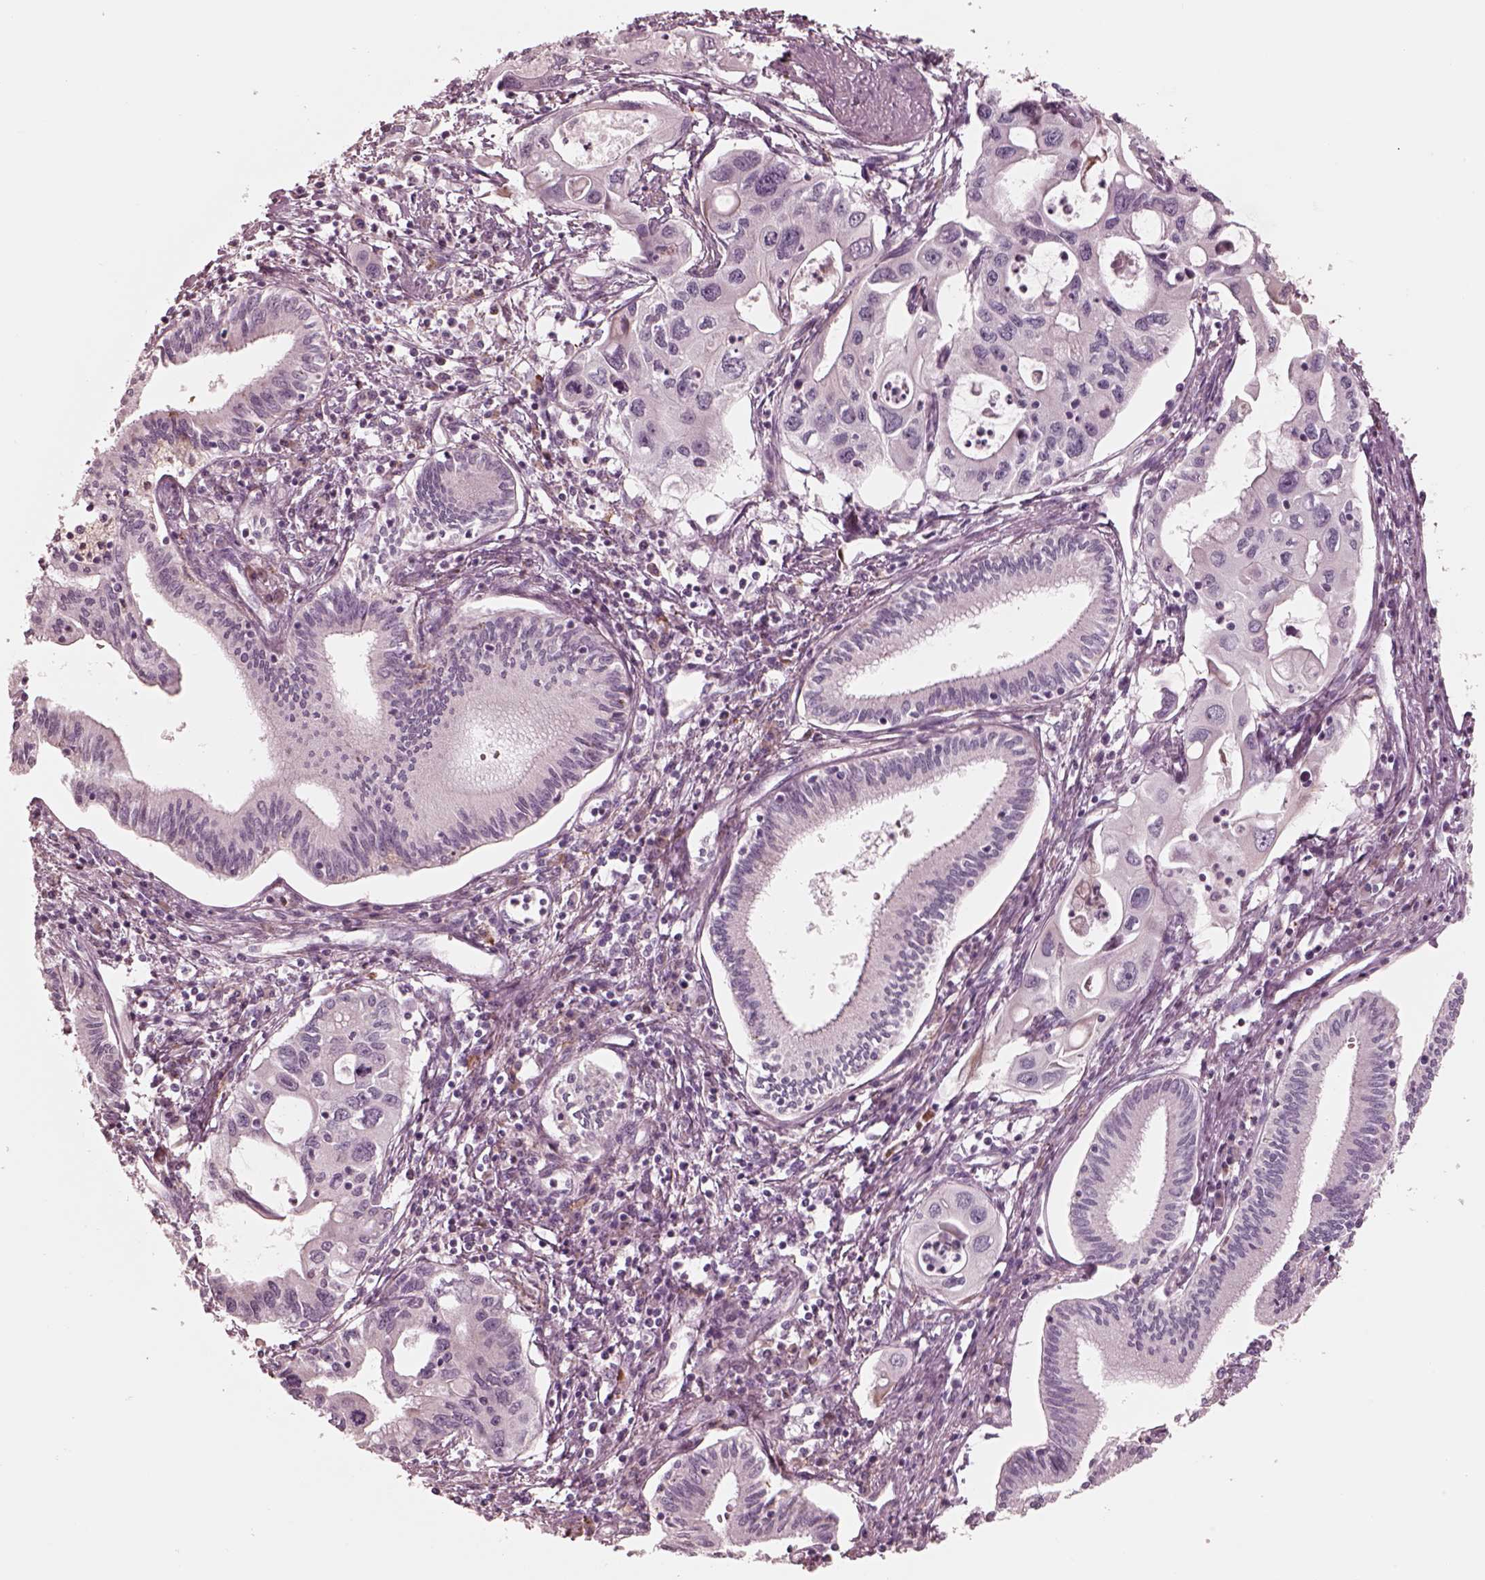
{"staining": {"intensity": "negative", "quantity": "none", "location": "none"}, "tissue": "pancreatic cancer", "cell_type": "Tumor cells", "image_type": "cancer", "snomed": [{"axis": "morphology", "description": "Adenocarcinoma, NOS"}, {"axis": "topography", "description": "Pancreas"}], "caption": "Immunohistochemistry (IHC) of pancreatic adenocarcinoma reveals no positivity in tumor cells. The staining is performed using DAB (3,3'-diaminobenzidine) brown chromogen with nuclei counter-stained in using hematoxylin.", "gene": "CADM2", "patient": {"sex": "male", "age": 60}}